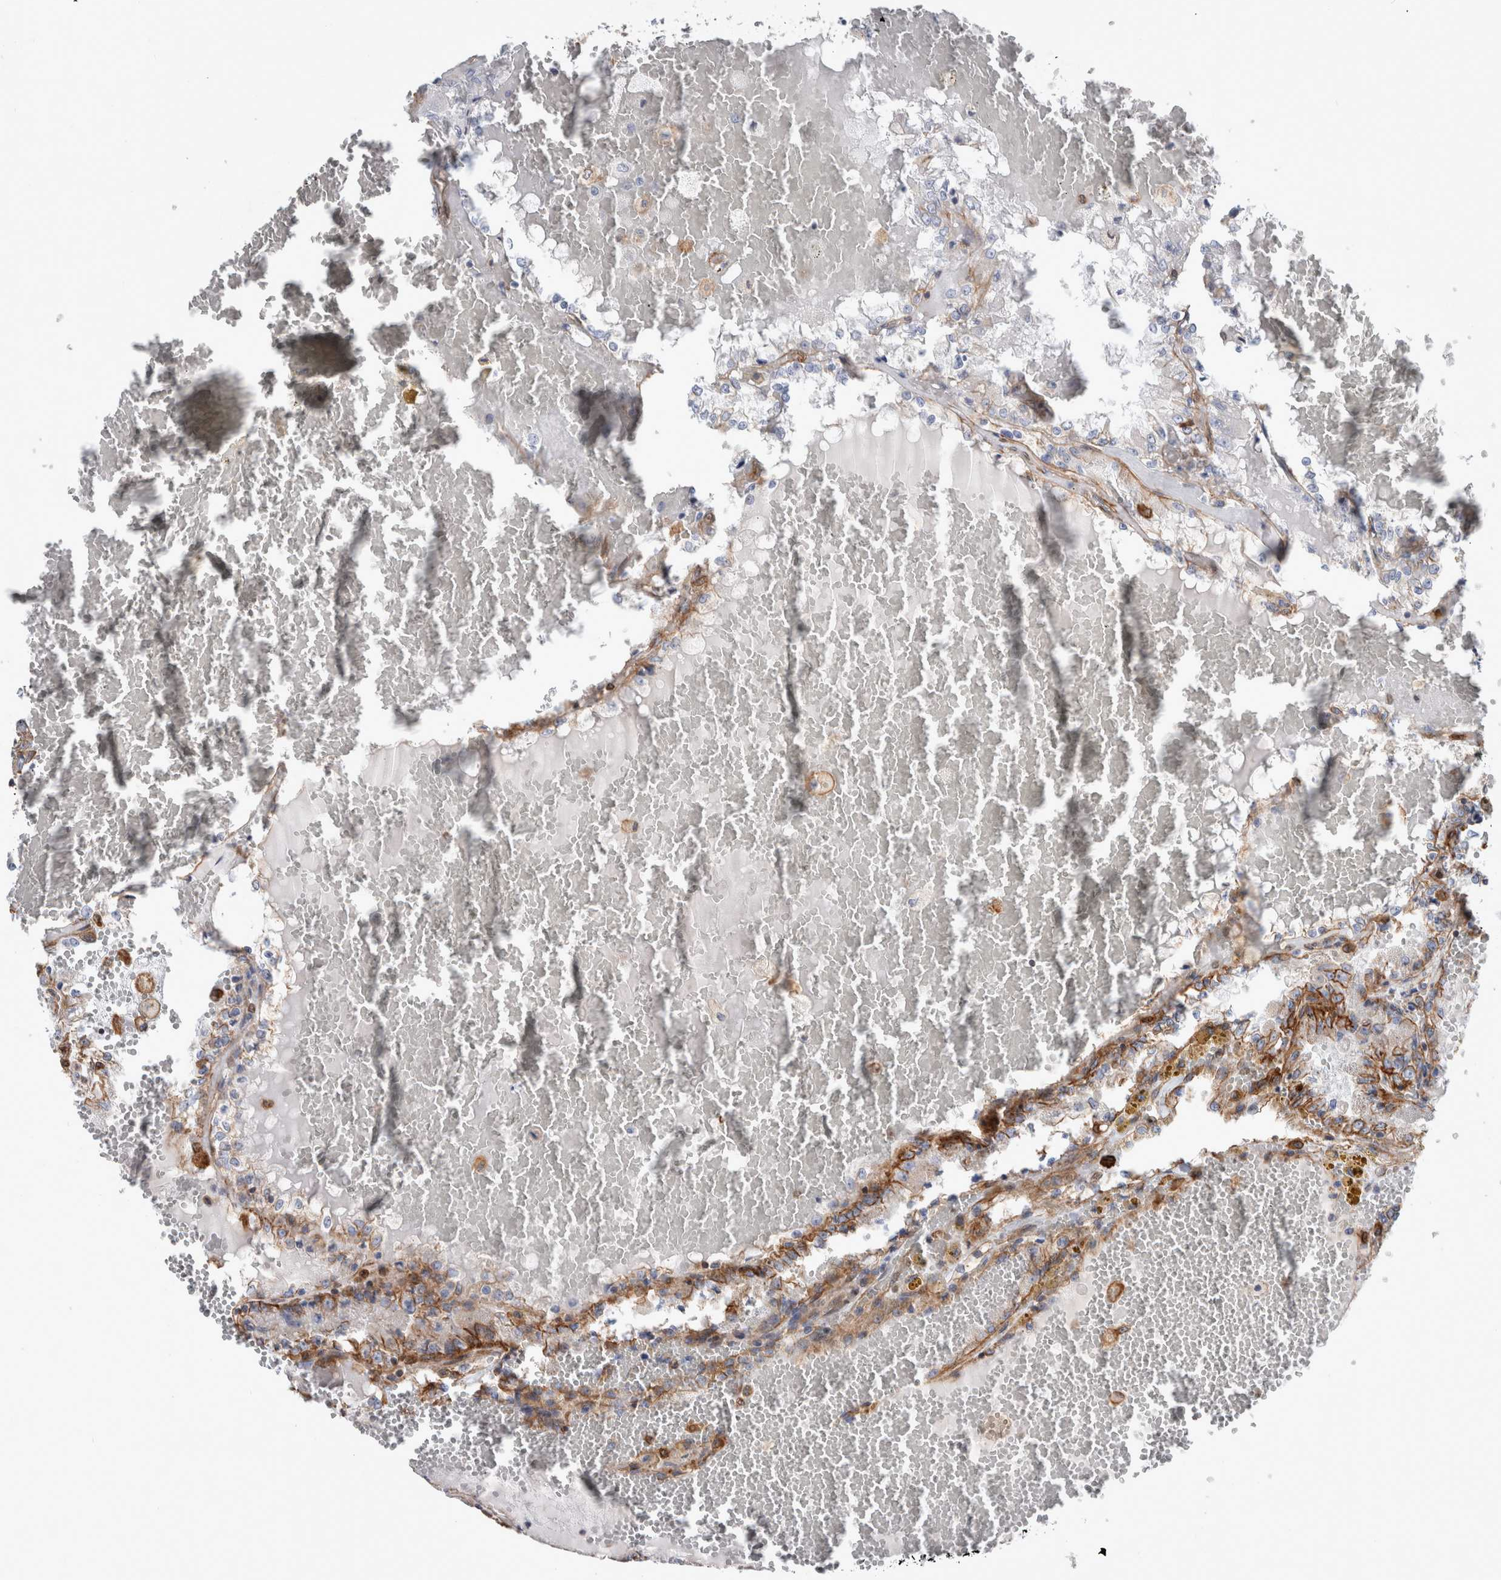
{"staining": {"intensity": "moderate", "quantity": ">75%", "location": "cytoplasmic/membranous"}, "tissue": "renal cancer", "cell_type": "Tumor cells", "image_type": "cancer", "snomed": [{"axis": "morphology", "description": "Adenocarcinoma, NOS"}, {"axis": "topography", "description": "Kidney"}], "caption": "Human renal adenocarcinoma stained for a protein (brown) displays moderate cytoplasmic/membranous positive positivity in about >75% of tumor cells.", "gene": "PLEC", "patient": {"sex": "female", "age": 56}}